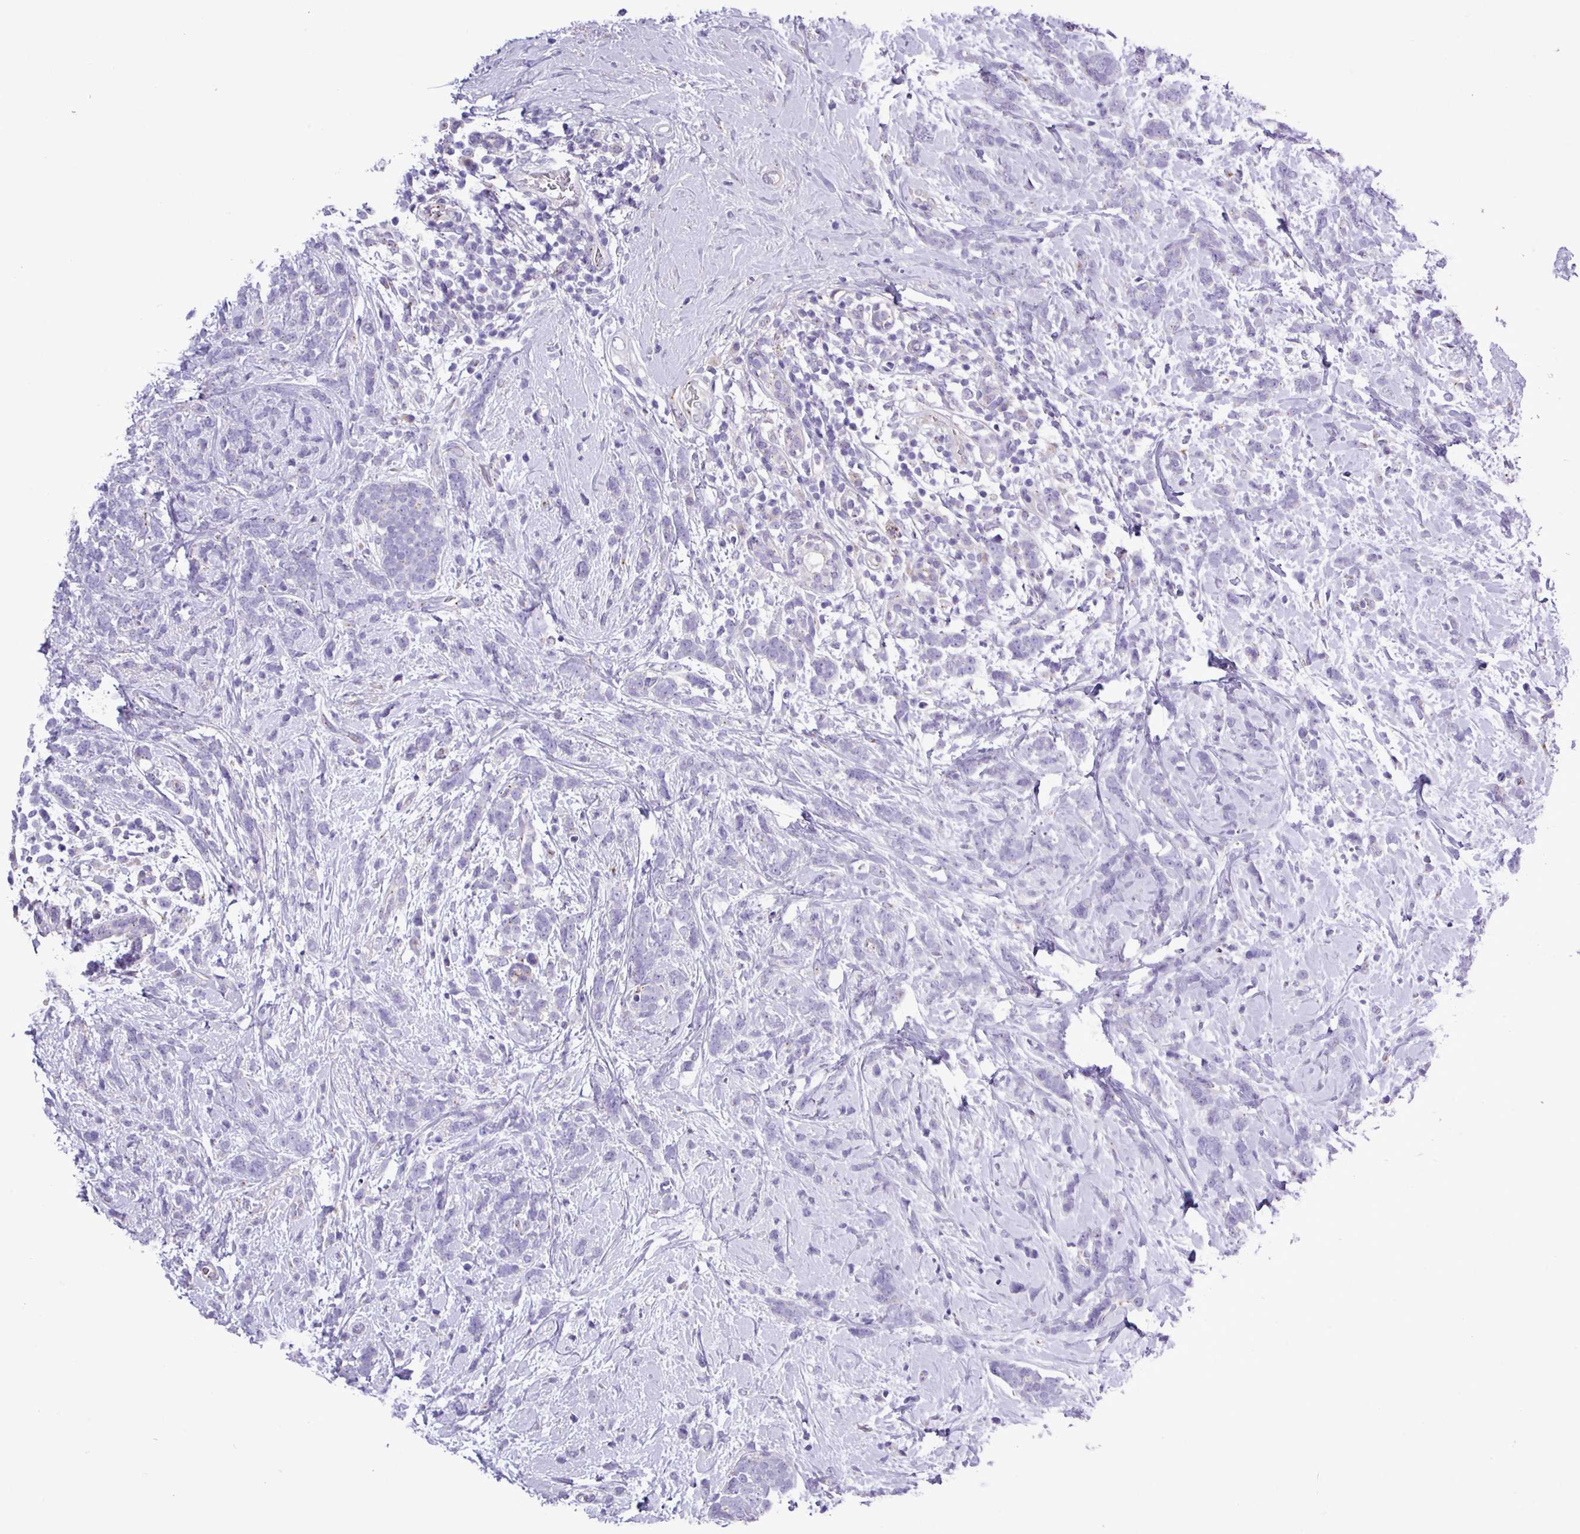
{"staining": {"intensity": "negative", "quantity": "none", "location": "none"}, "tissue": "breast cancer", "cell_type": "Tumor cells", "image_type": "cancer", "snomed": [{"axis": "morphology", "description": "Lobular carcinoma"}, {"axis": "topography", "description": "Breast"}], "caption": "High power microscopy micrograph of an immunohistochemistry (IHC) photomicrograph of breast lobular carcinoma, revealing no significant positivity in tumor cells.", "gene": "SPINK8", "patient": {"sex": "female", "age": 58}}